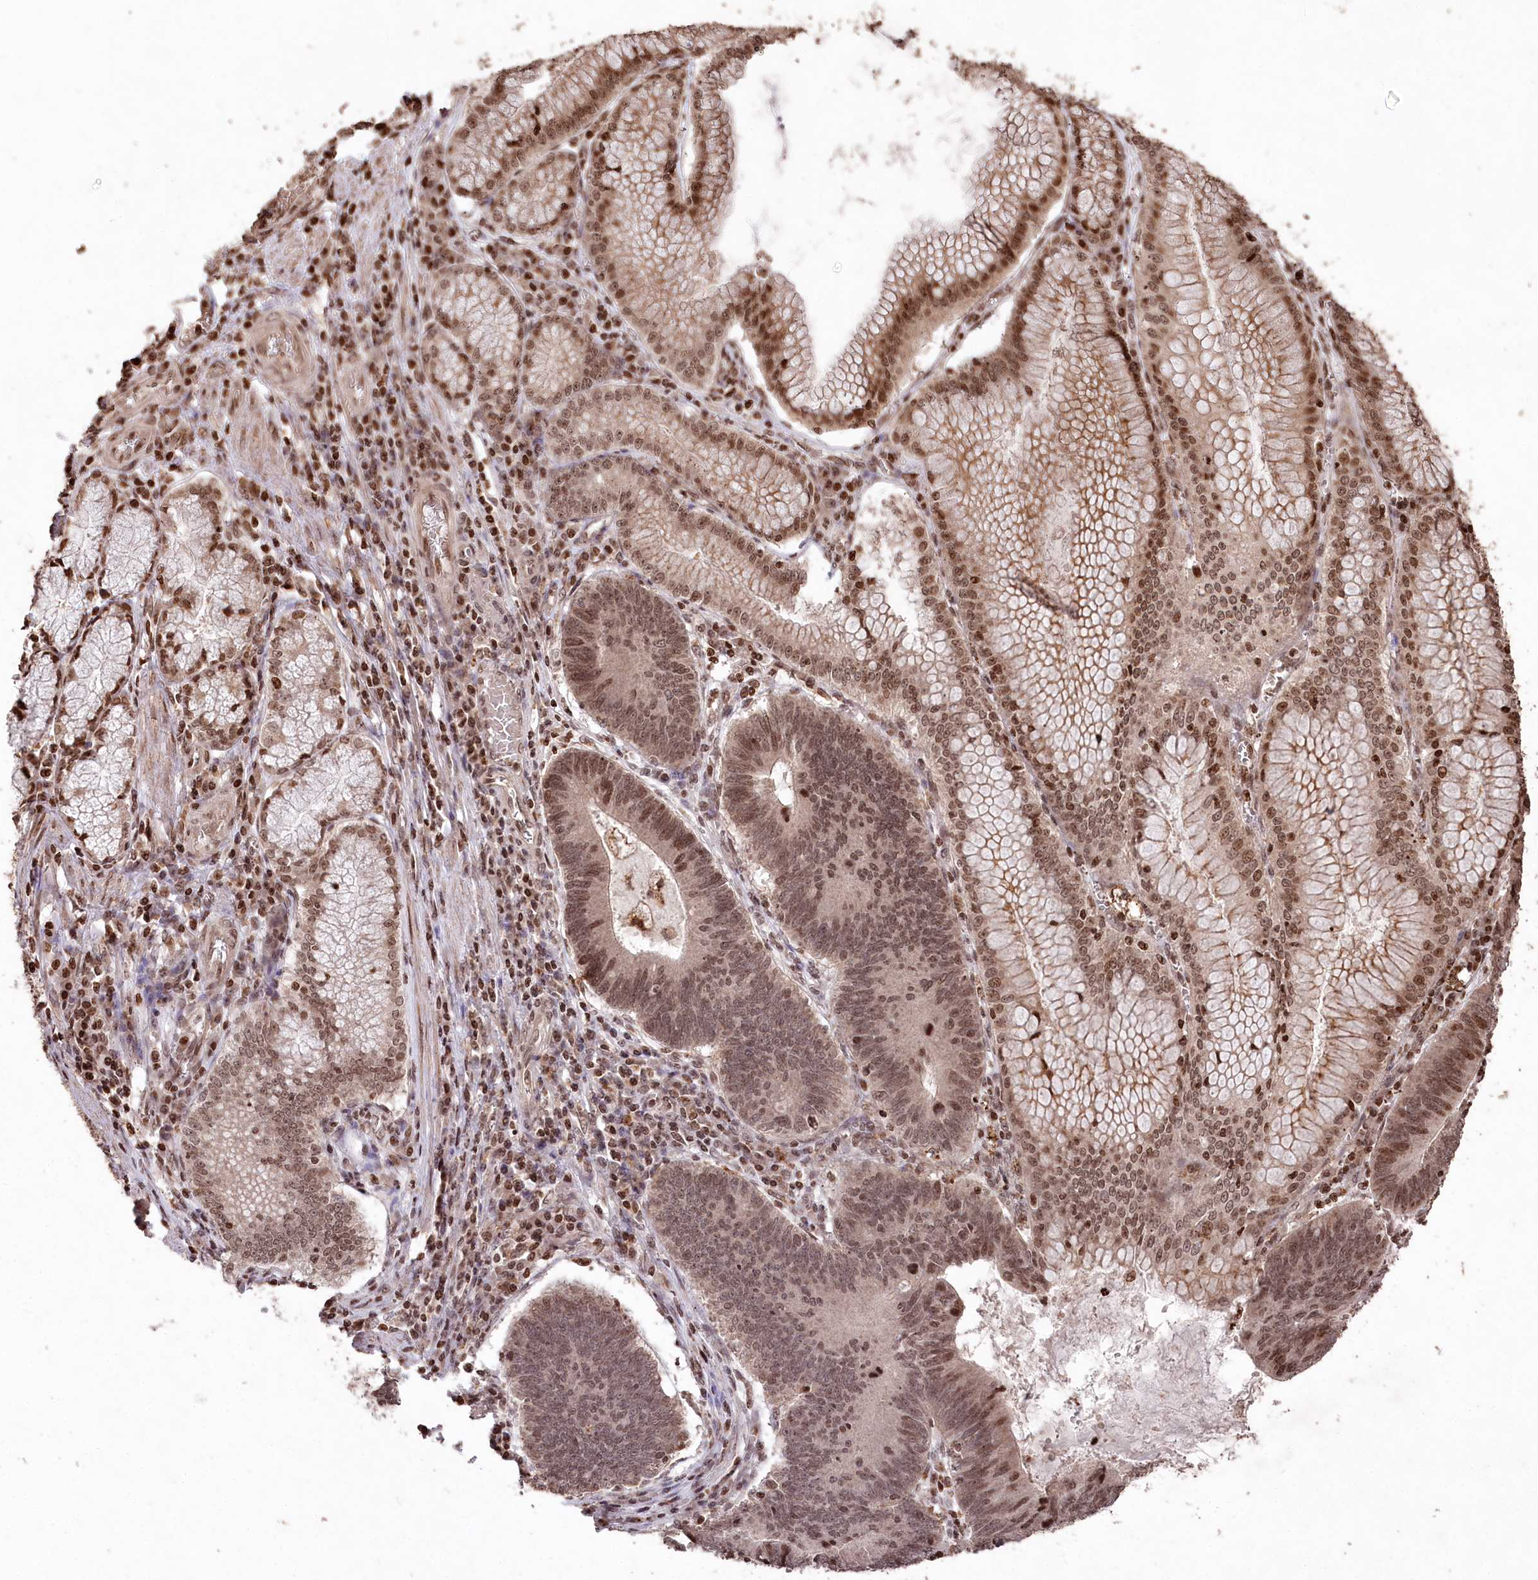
{"staining": {"intensity": "moderate", "quantity": ">75%", "location": "nuclear"}, "tissue": "stomach cancer", "cell_type": "Tumor cells", "image_type": "cancer", "snomed": [{"axis": "morphology", "description": "Adenocarcinoma, NOS"}, {"axis": "topography", "description": "Stomach"}], "caption": "A photomicrograph of human adenocarcinoma (stomach) stained for a protein reveals moderate nuclear brown staining in tumor cells. Nuclei are stained in blue.", "gene": "CCSER2", "patient": {"sex": "male", "age": 59}}